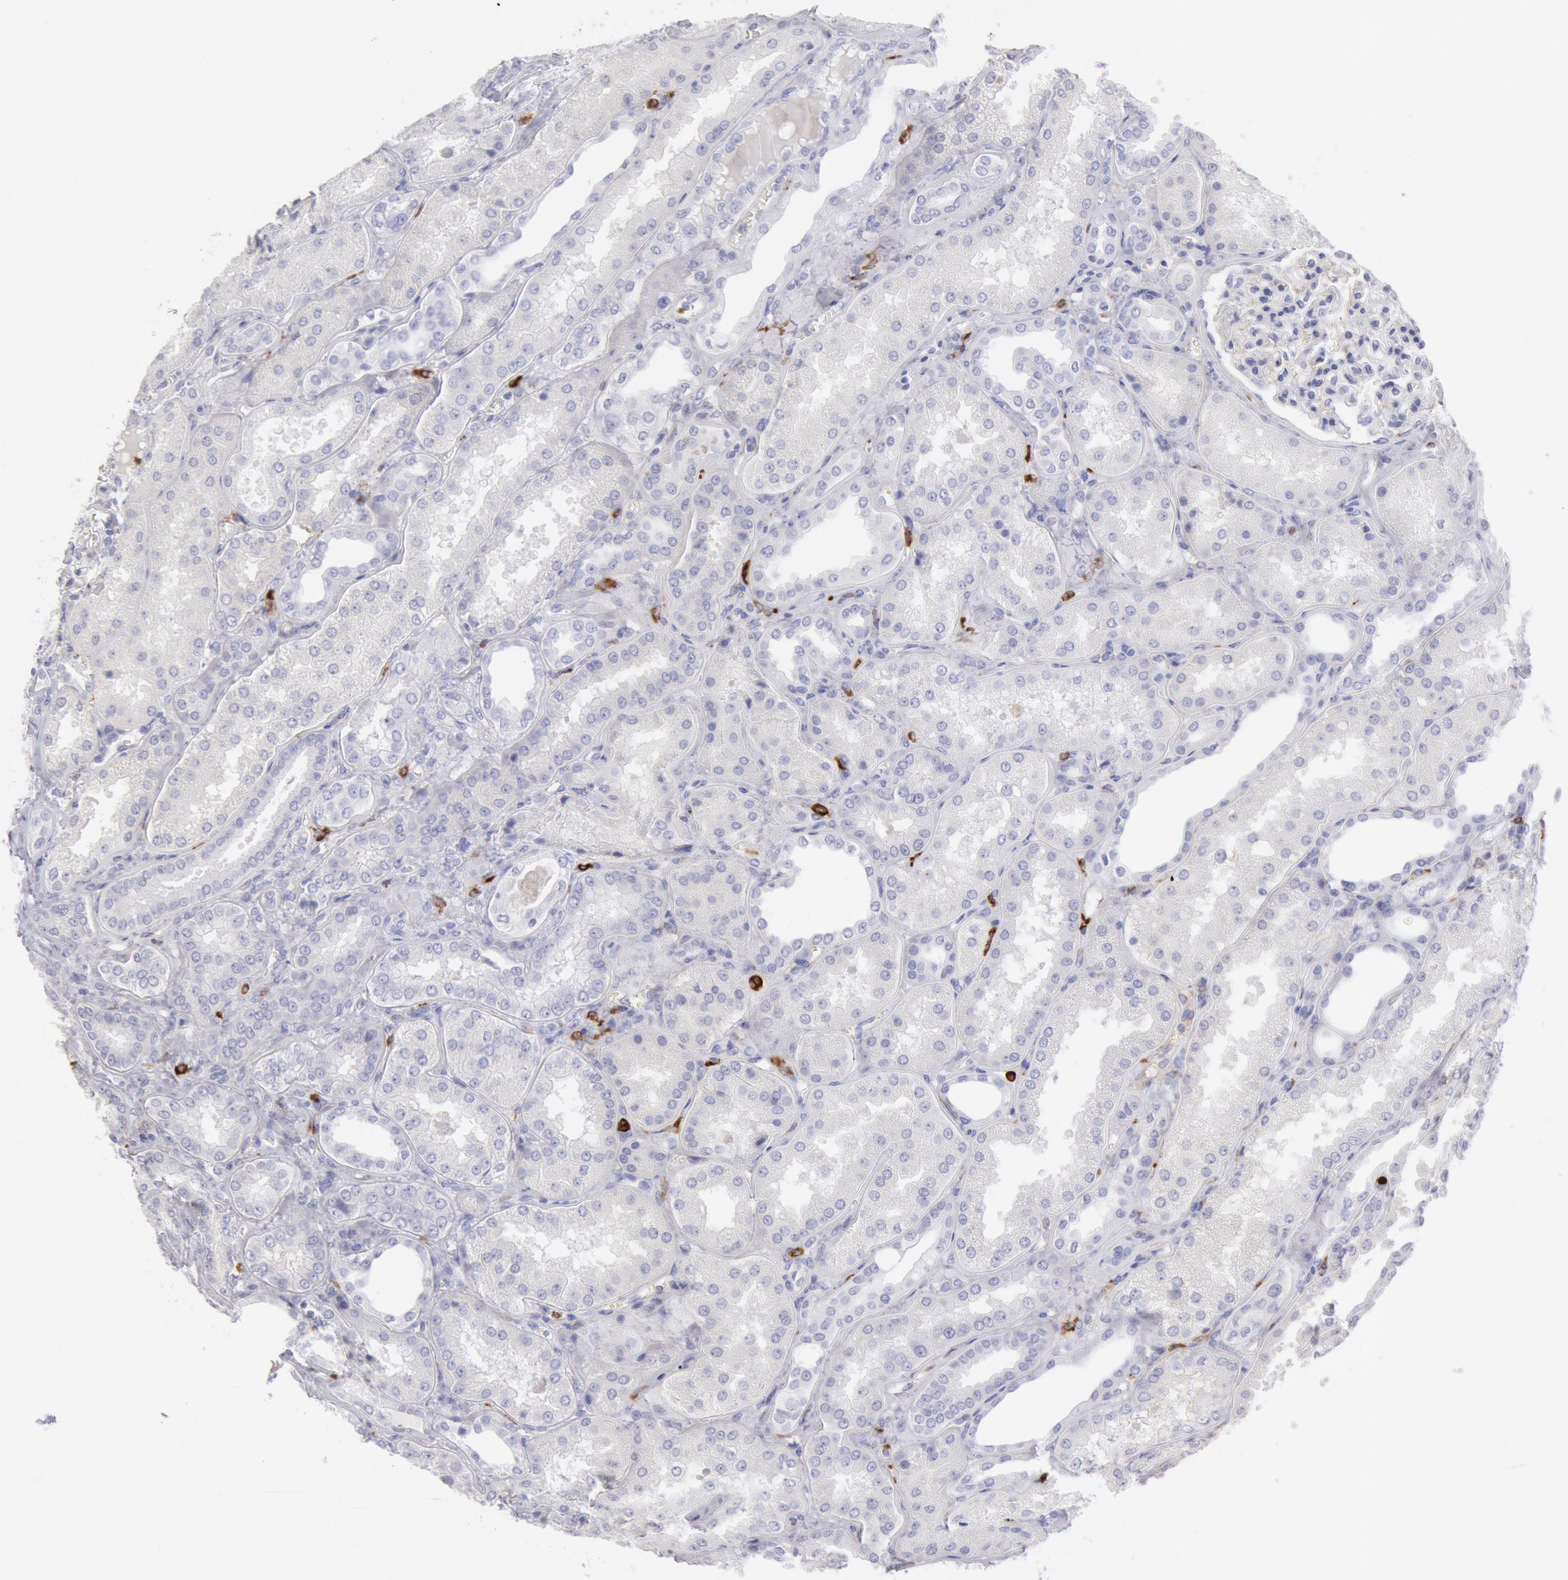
{"staining": {"intensity": "negative", "quantity": "none", "location": "none"}, "tissue": "kidney", "cell_type": "Cells in glomeruli", "image_type": "normal", "snomed": [{"axis": "morphology", "description": "Normal tissue, NOS"}, {"axis": "topography", "description": "Kidney"}], "caption": "Immunohistochemistry (IHC) photomicrograph of unremarkable human kidney stained for a protein (brown), which reveals no expression in cells in glomeruli.", "gene": "FCN1", "patient": {"sex": "female", "age": 56}}